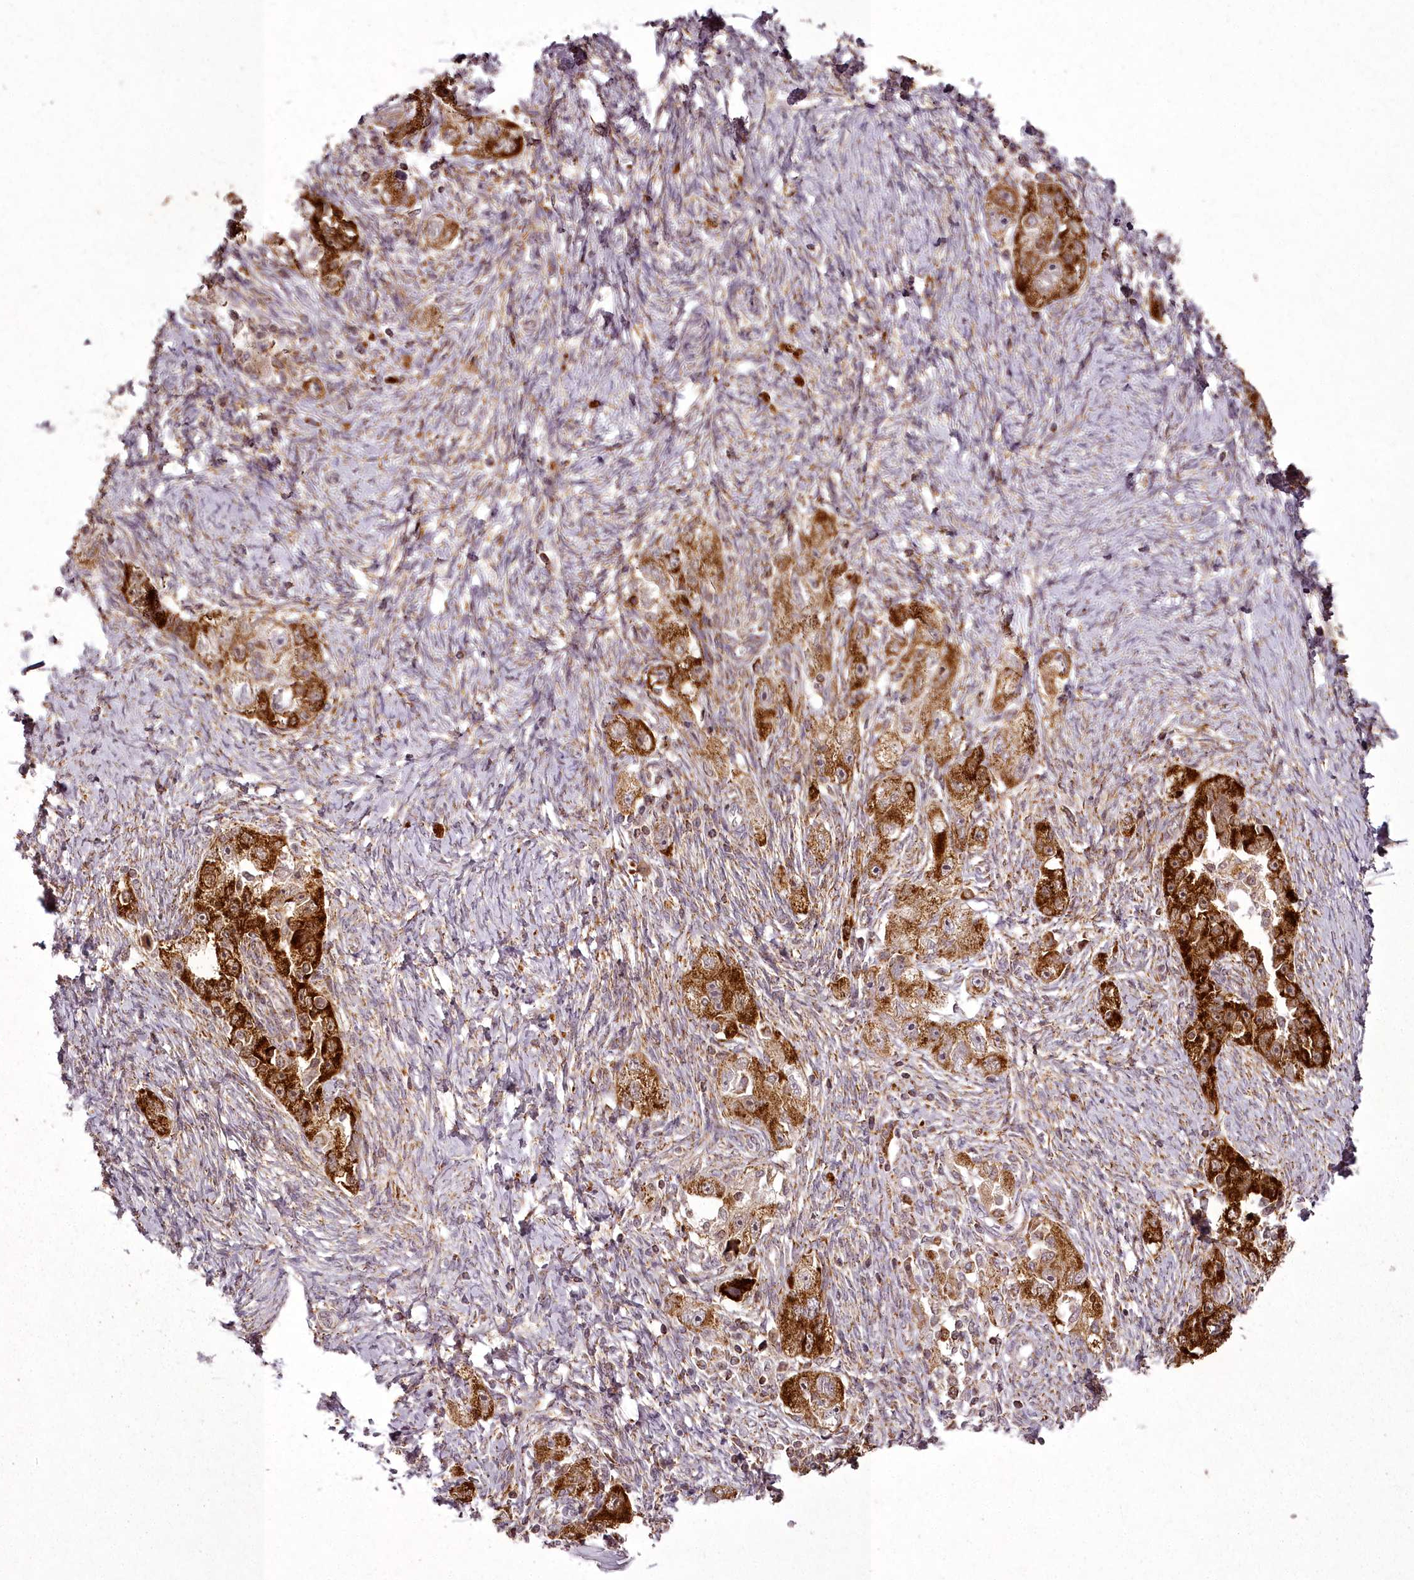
{"staining": {"intensity": "strong", "quantity": ">75%", "location": "cytoplasmic/membranous"}, "tissue": "ovarian cancer", "cell_type": "Tumor cells", "image_type": "cancer", "snomed": [{"axis": "morphology", "description": "Carcinoma, NOS"}, {"axis": "morphology", "description": "Cystadenocarcinoma, serous, NOS"}, {"axis": "topography", "description": "Ovary"}], "caption": "Immunohistochemistry (IHC) staining of serous cystadenocarcinoma (ovarian), which shows high levels of strong cytoplasmic/membranous positivity in about >75% of tumor cells indicating strong cytoplasmic/membranous protein staining. The staining was performed using DAB (brown) for protein detection and nuclei were counterstained in hematoxylin (blue).", "gene": "CHCHD2", "patient": {"sex": "female", "age": 69}}